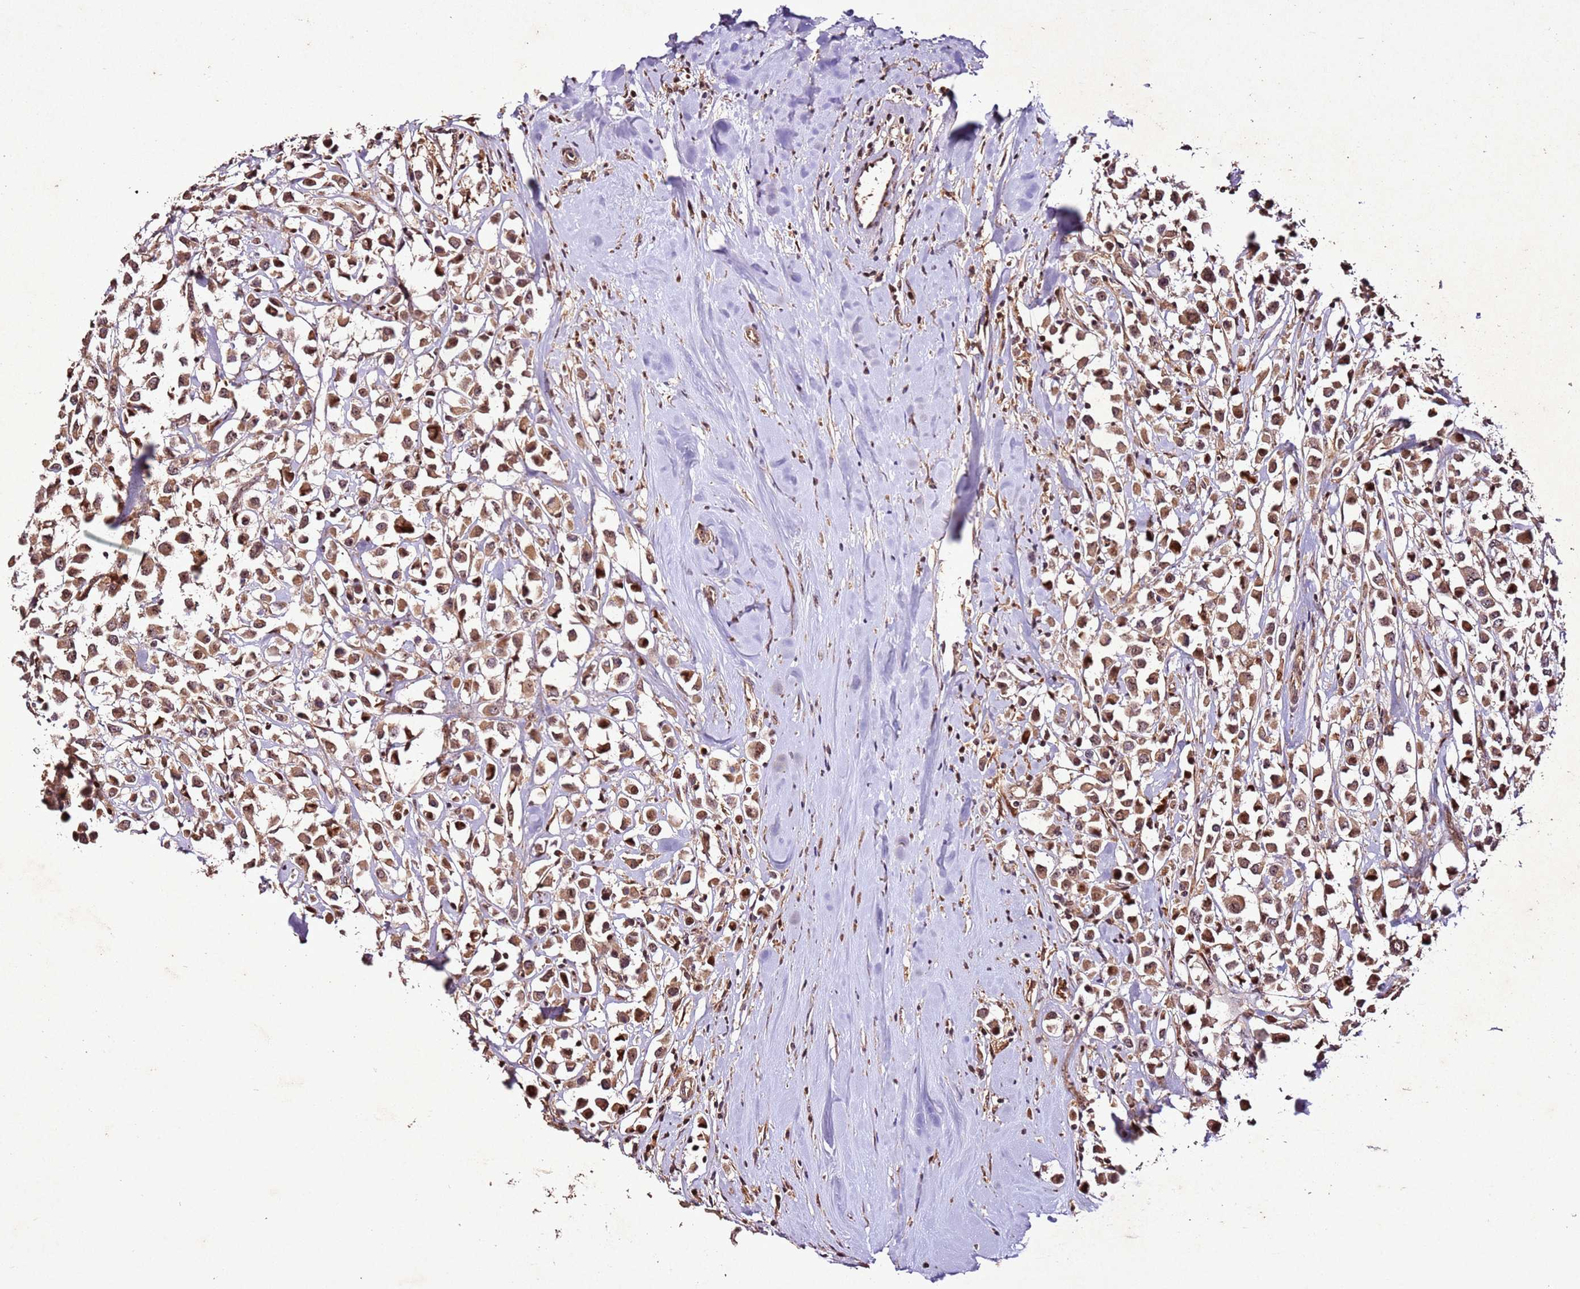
{"staining": {"intensity": "moderate", "quantity": ">75%", "location": "cytoplasmic/membranous"}, "tissue": "breast cancer", "cell_type": "Tumor cells", "image_type": "cancer", "snomed": [{"axis": "morphology", "description": "Duct carcinoma"}, {"axis": "topography", "description": "Breast"}], "caption": "Invasive ductal carcinoma (breast) stained for a protein (brown) displays moderate cytoplasmic/membranous positive expression in approximately >75% of tumor cells.", "gene": "PTMA", "patient": {"sex": "female", "age": 87}}